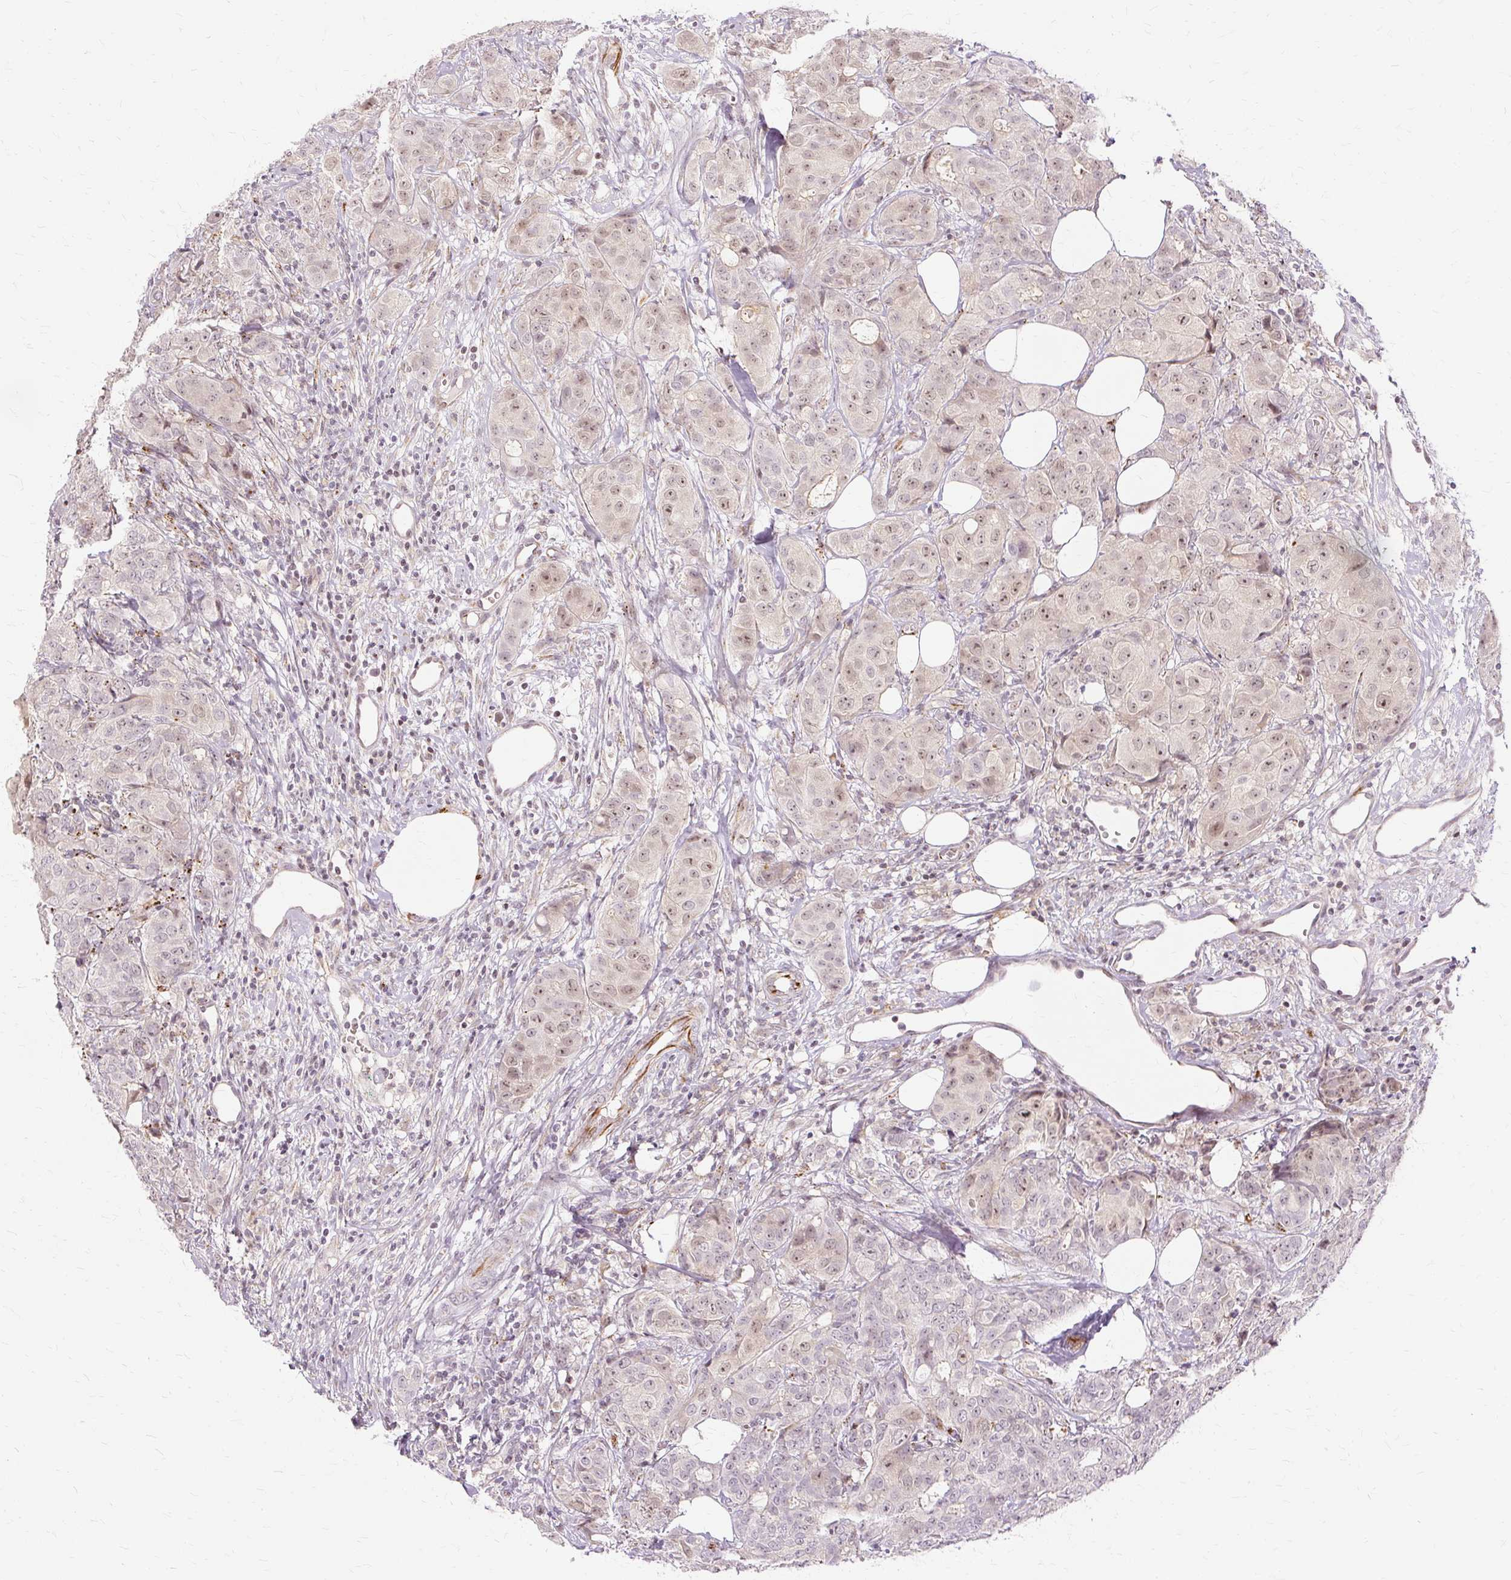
{"staining": {"intensity": "weak", "quantity": "25%-75%", "location": "nuclear"}, "tissue": "breast cancer", "cell_type": "Tumor cells", "image_type": "cancer", "snomed": [{"axis": "morphology", "description": "Duct carcinoma"}, {"axis": "topography", "description": "Breast"}], "caption": "Immunohistochemical staining of human breast cancer shows weak nuclear protein positivity in about 25%-75% of tumor cells.", "gene": "MMACHC", "patient": {"sex": "female", "age": 43}}